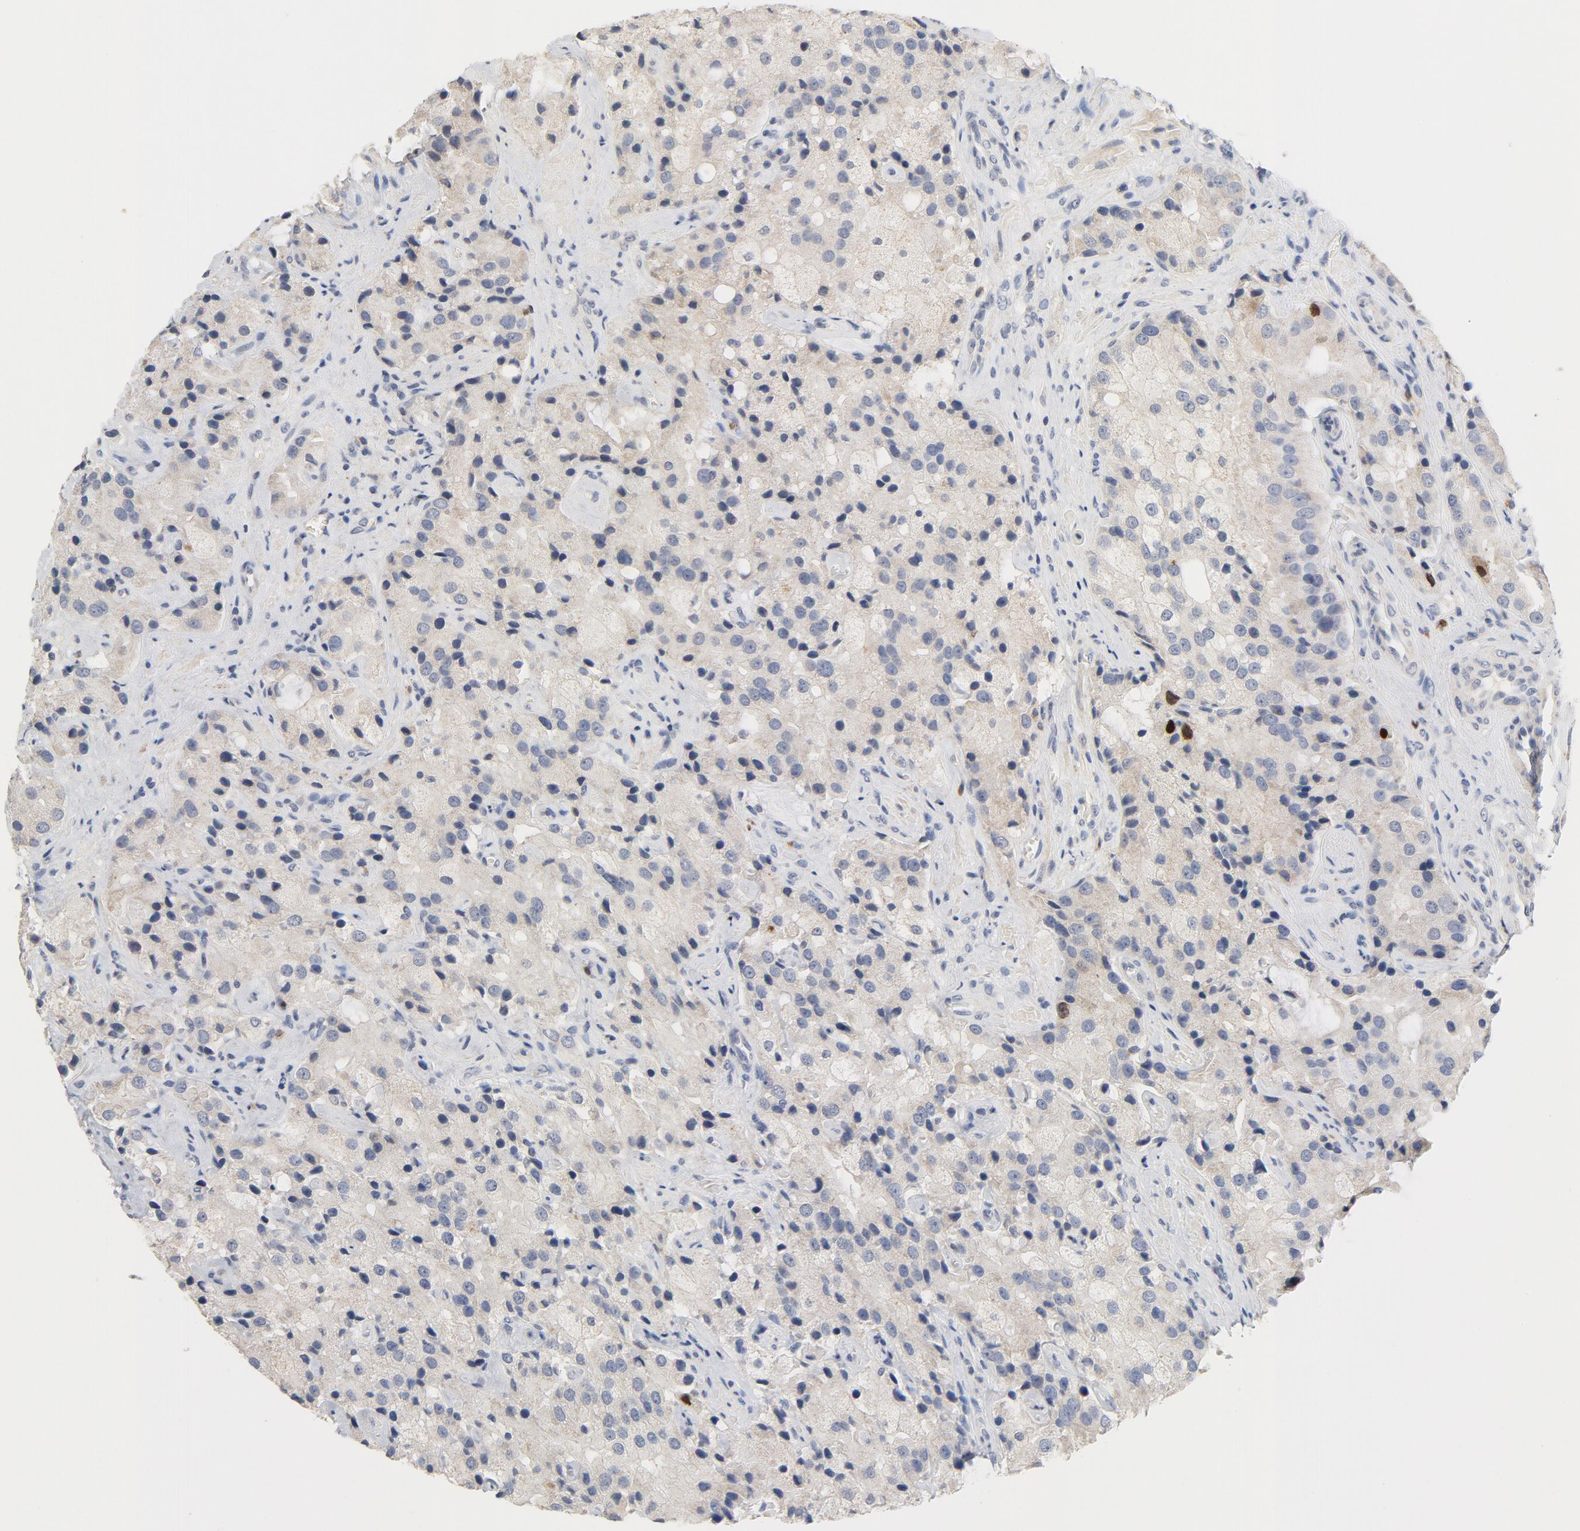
{"staining": {"intensity": "moderate", "quantity": "<25%", "location": "nuclear"}, "tissue": "prostate cancer", "cell_type": "Tumor cells", "image_type": "cancer", "snomed": [{"axis": "morphology", "description": "Adenocarcinoma, High grade"}, {"axis": "topography", "description": "Prostate"}], "caption": "Human prostate high-grade adenocarcinoma stained with a protein marker exhibits moderate staining in tumor cells.", "gene": "BIRC5", "patient": {"sex": "male", "age": 70}}